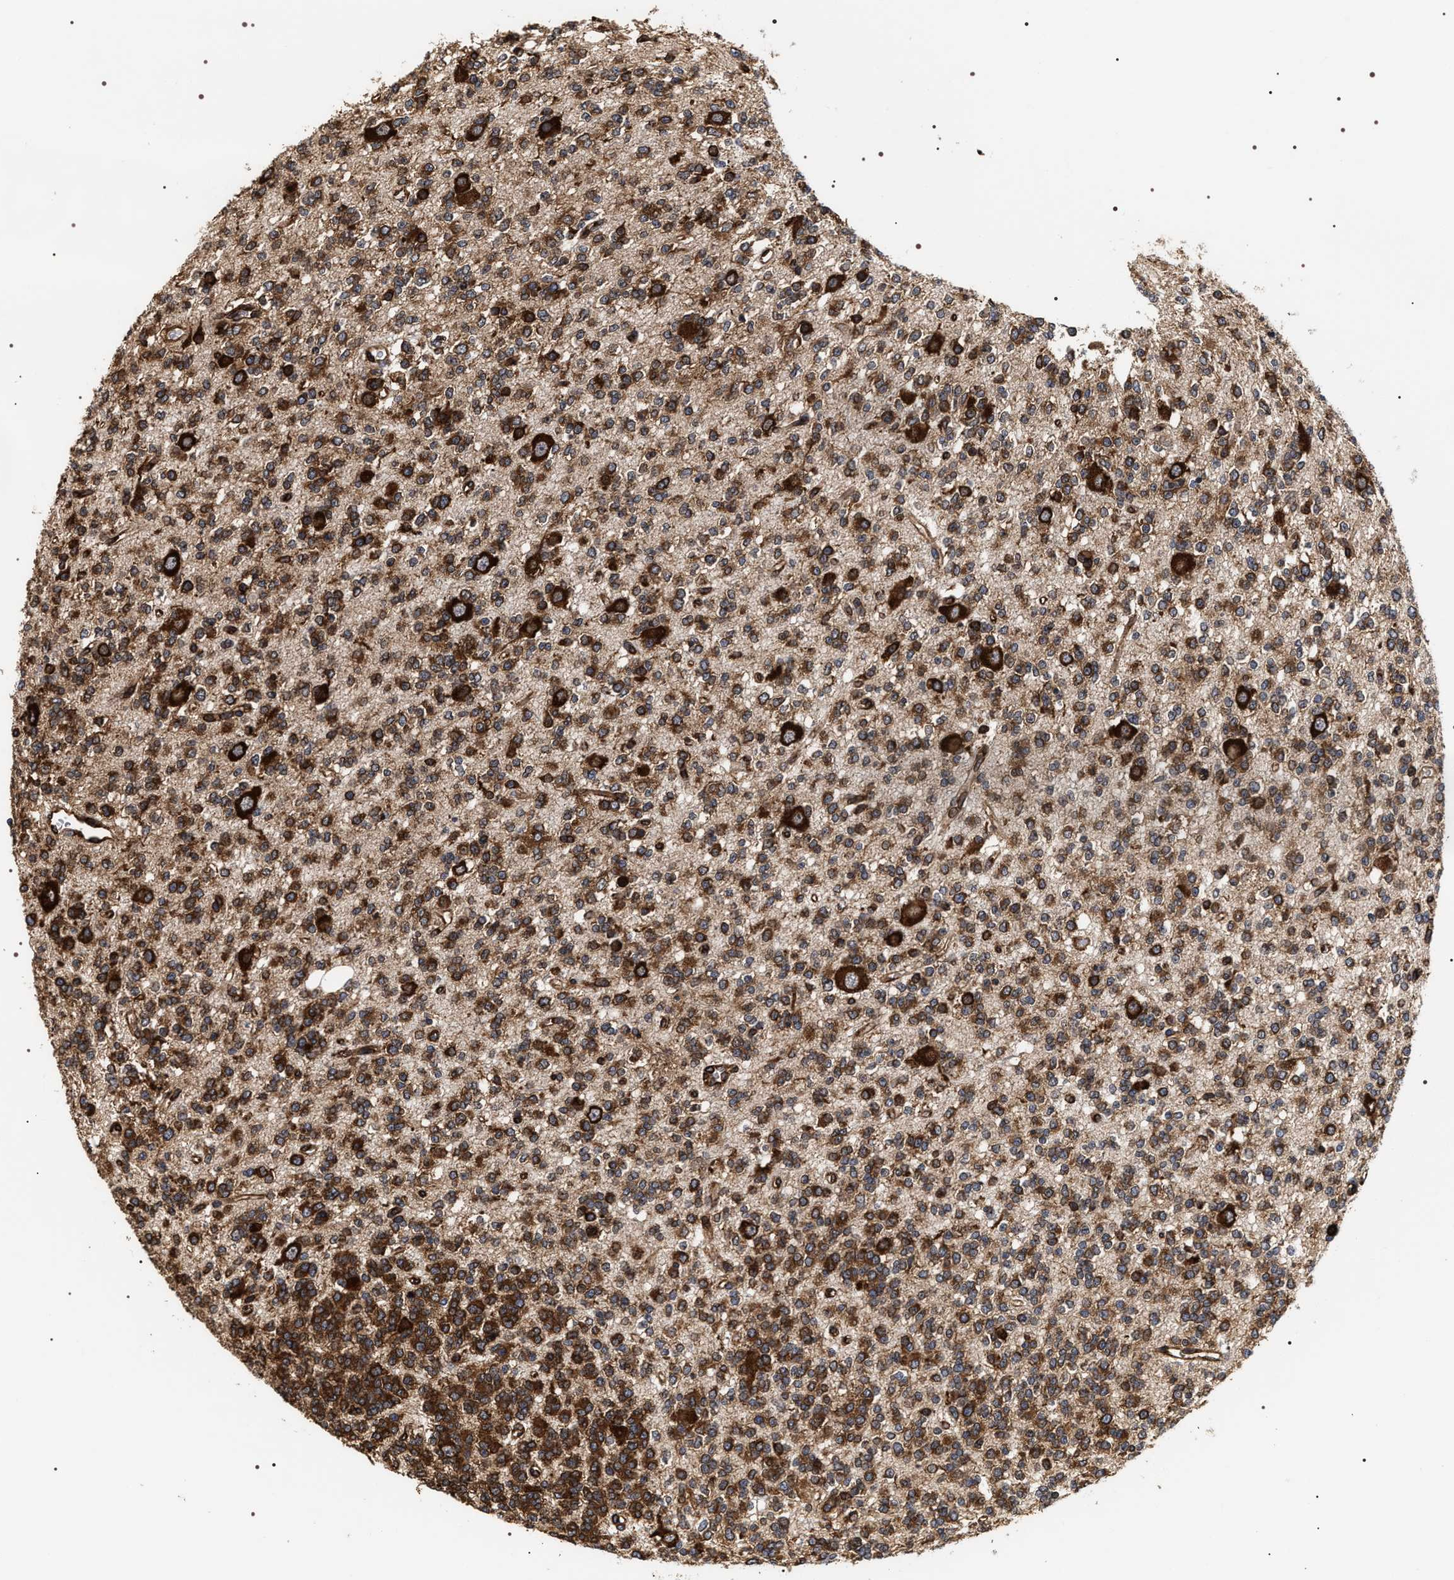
{"staining": {"intensity": "strong", "quantity": ">75%", "location": "cytoplasmic/membranous"}, "tissue": "glioma", "cell_type": "Tumor cells", "image_type": "cancer", "snomed": [{"axis": "morphology", "description": "Glioma, malignant, Low grade"}, {"axis": "topography", "description": "Brain"}], "caption": "Protein expression analysis of human malignant low-grade glioma reveals strong cytoplasmic/membranous staining in about >75% of tumor cells.", "gene": "SERBP1", "patient": {"sex": "male", "age": 38}}